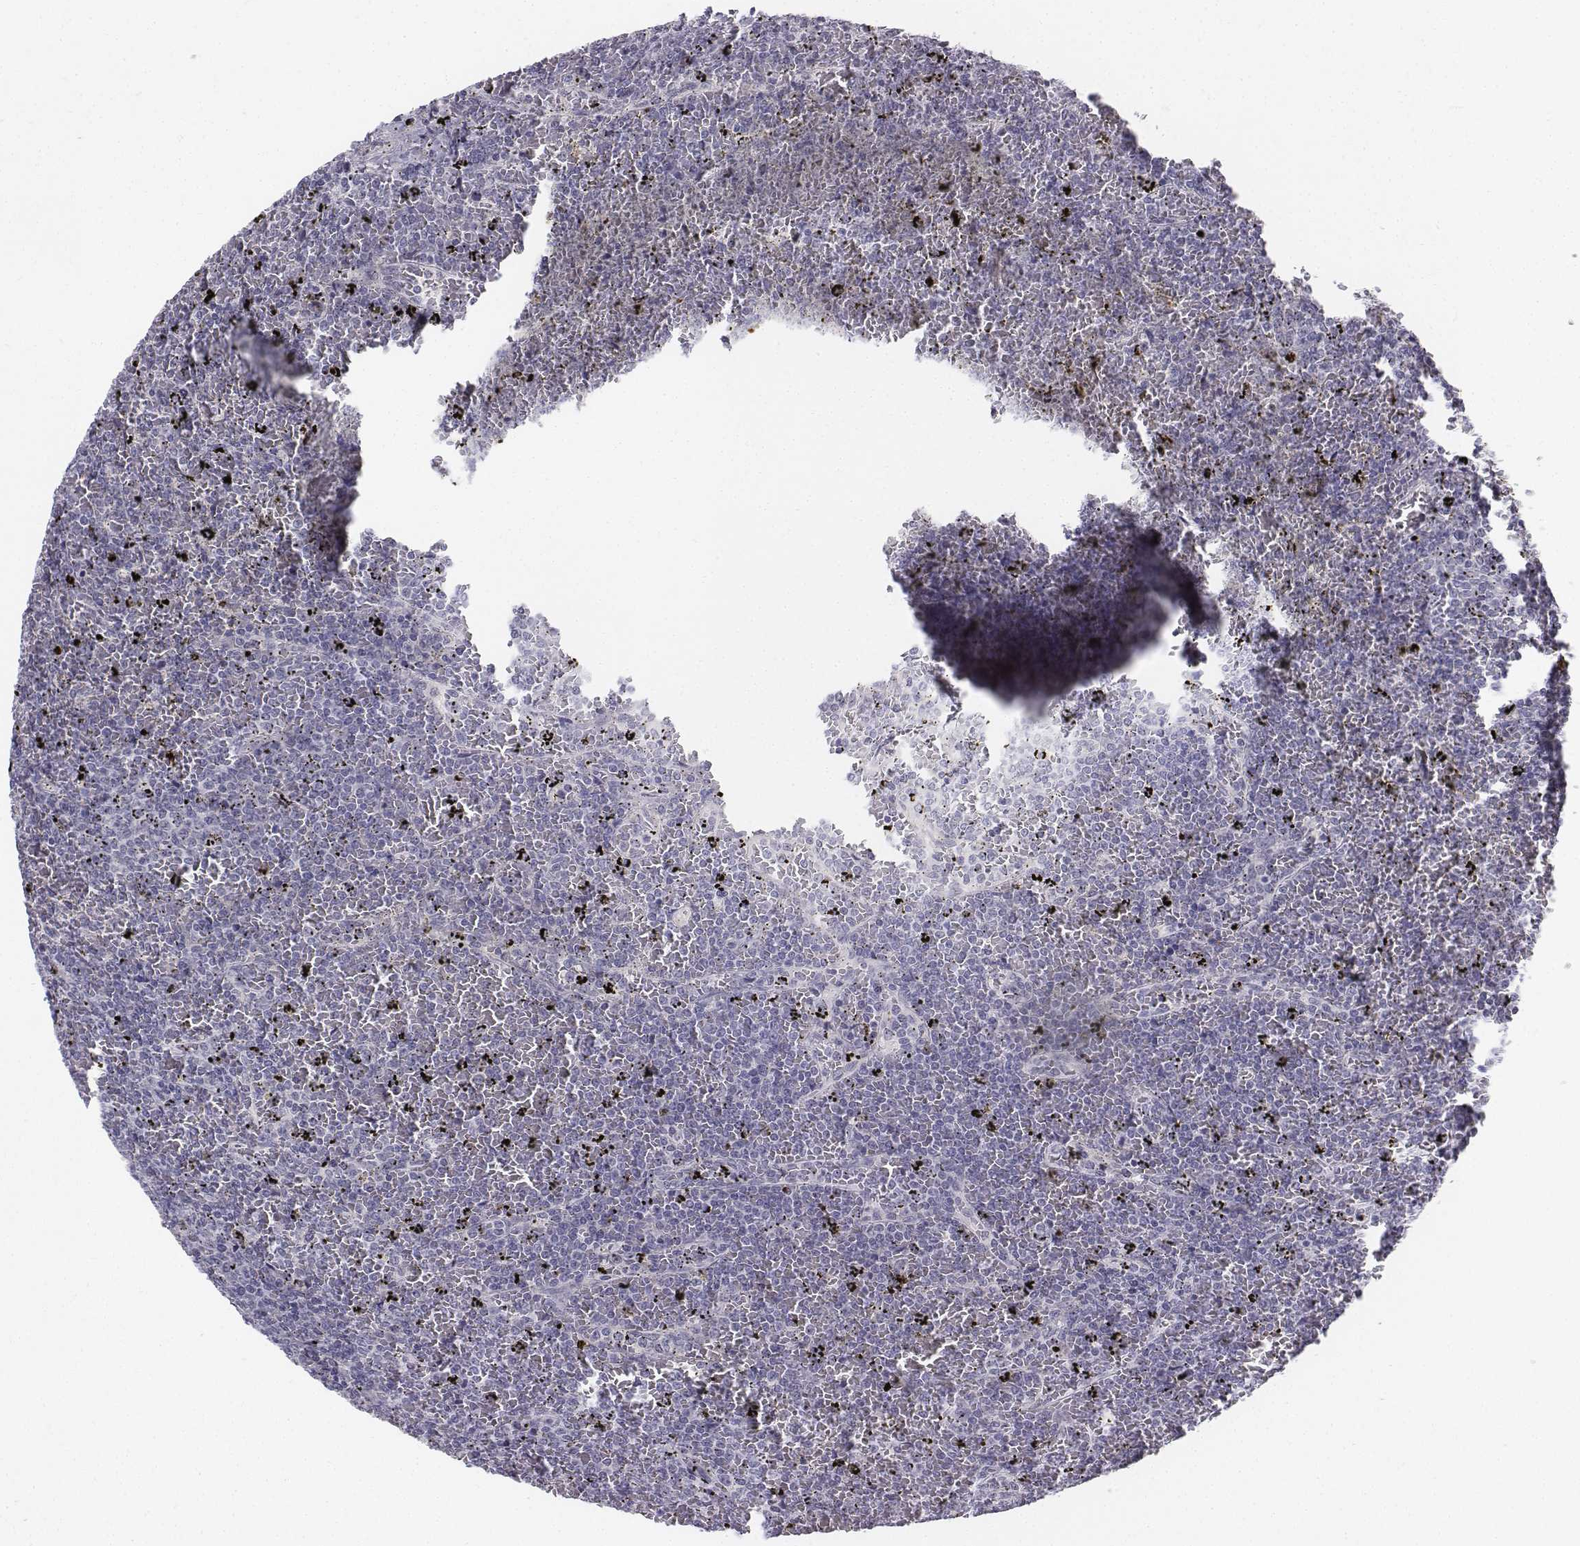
{"staining": {"intensity": "negative", "quantity": "none", "location": "none"}, "tissue": "lymphoma", "cell_type": "Tumor cells", "image_type": "cancer", "snomed": [{"axis": "morphology", "description": "Malignant lymphoma, non-Hodgkin's type, Low grade"}, {"axis": "topography", "description": "Spleen"}], "caption": "This is an immunohistochemistry (IHC) image of lymphoma. There is no positivity in tumor cells.", "gene": "PENK", "patient": {"sex": "female", "age": 77}}